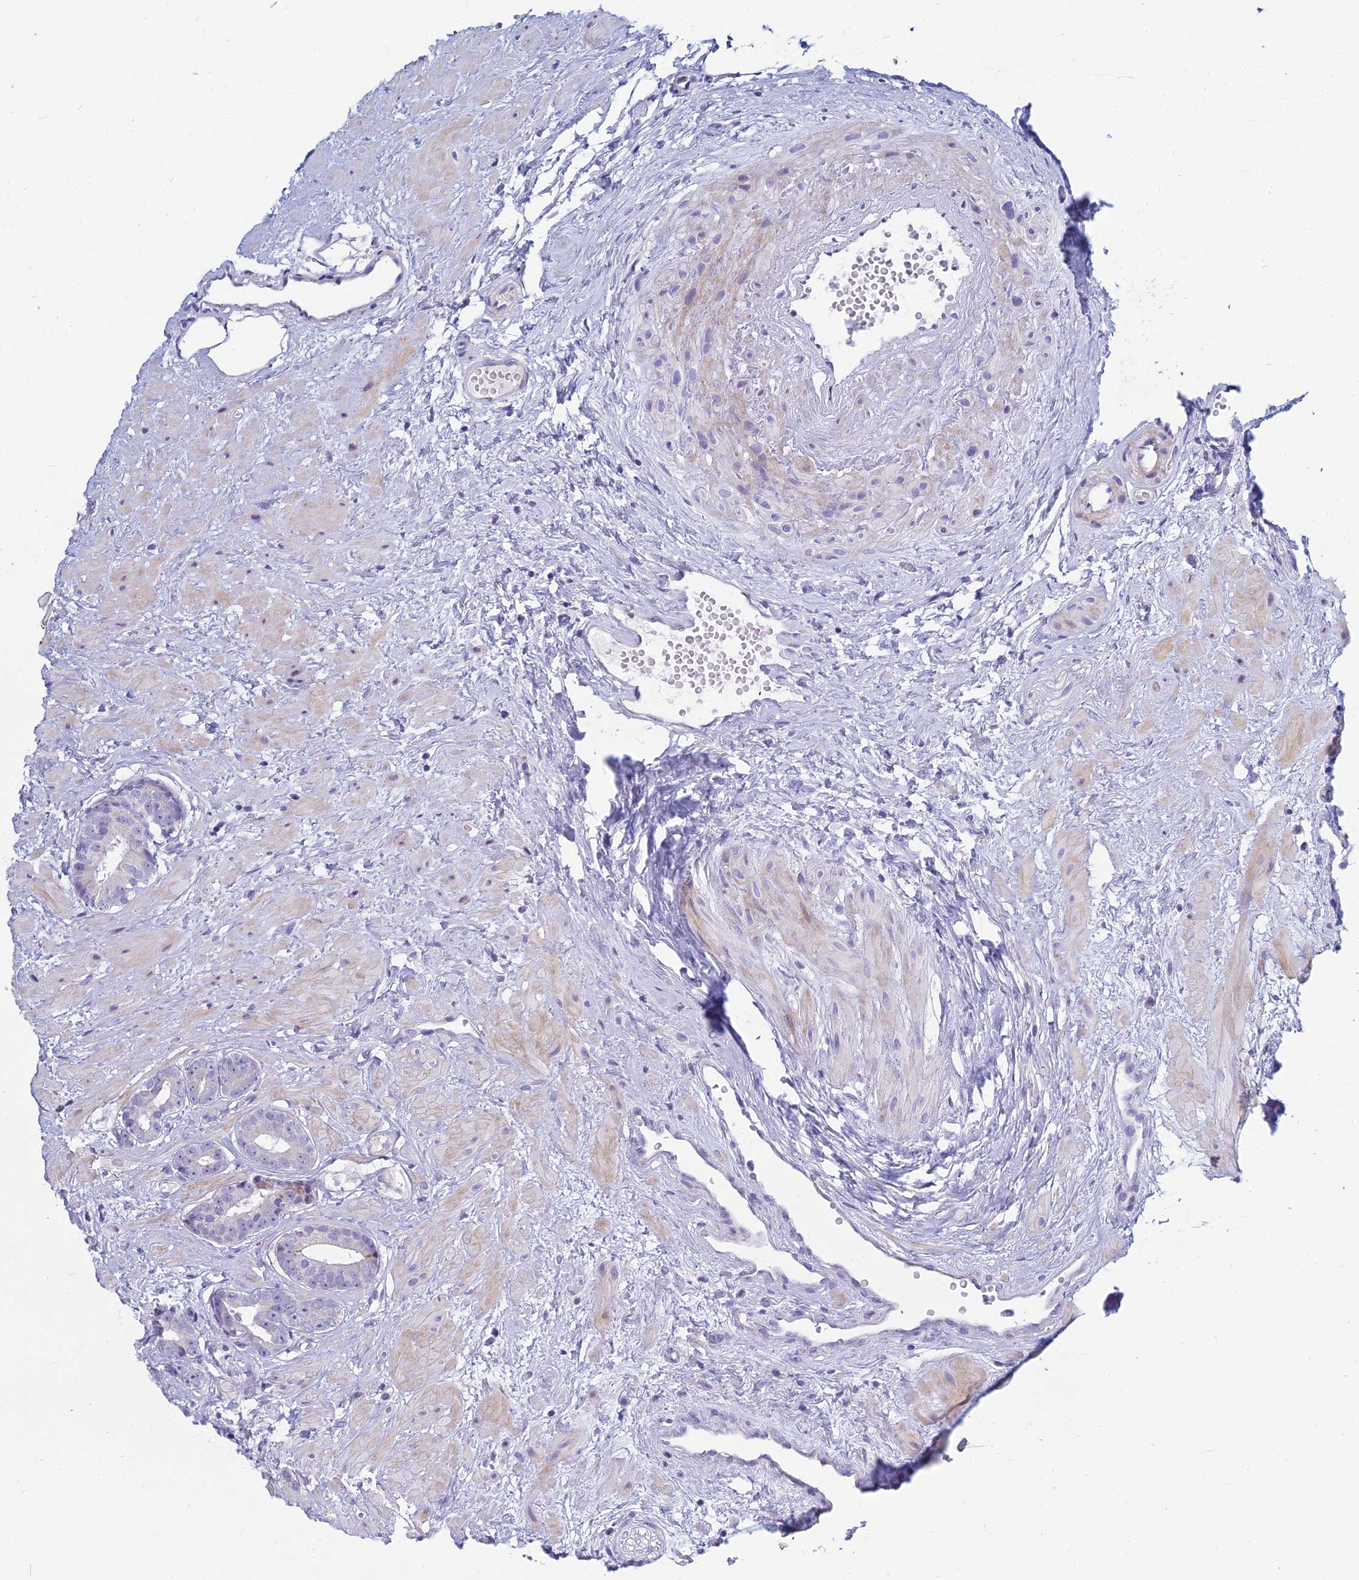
{"staining": {"intensity": "negative", "quantity": "none", "location": "none"}, "tissue": "prostate cancer", "cell_type": "Tumor cells", "image_type": "cancer", "snomed": [{"axis": "morphology", "description": "Adenocarcinoma, Low grade"}, {"axis": "topography", "description": "Prostate"}], "caption": "IHC of prostate cancer reveals no staining in tumor cells.", "gene": "PRR13", "patient": {"sex": "male", "age": 64}}